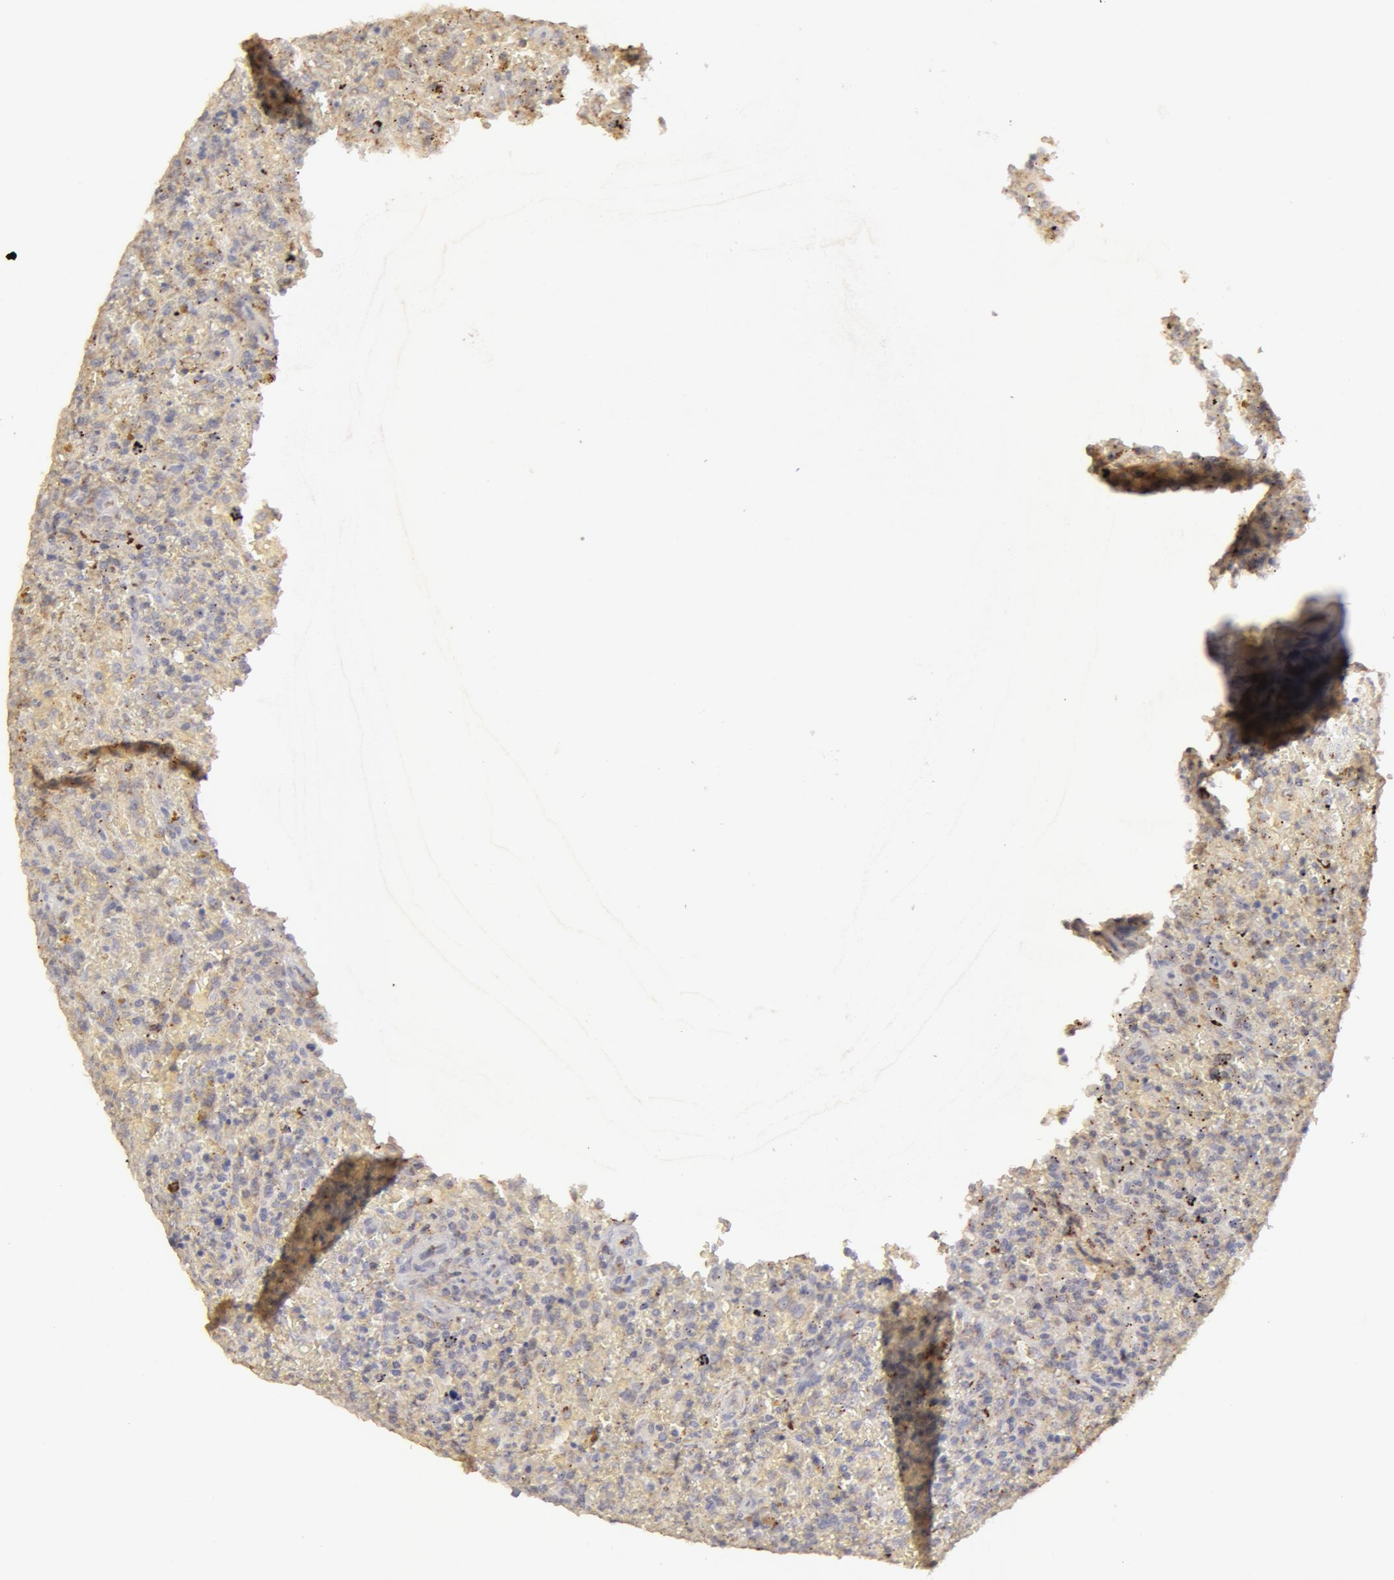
{"staining": {"intensity": "moderate", "quantity": "<25%", "location": "cytoplasmic/membranous"}, "tissue": "lymphoma", "cell_type": "Tumor cells", "image_type": "cancer", "snomed": [{"axis": "morphology", "description": "Malignant lymphoma, non-Hodgkin's type, High grade"}, {"axis": "topography", "description": "Spleen"}, {"axis": "topography", "description": "Lymph node"}], "caption": "Immunohistochemistry staining of lymphoma, which exhibits low levels of moderate cytoplasmic/membranous expression in approximately <25% of tumor cells indicating moderate cytoplasmic/membranous protein staining. The staining was performed using DAB (brown) for protein detection and nuclei were counterstained in hematoxylin (blue).", "gene": "ADPRH", "patient": {"sex": "female", "age": 70}}